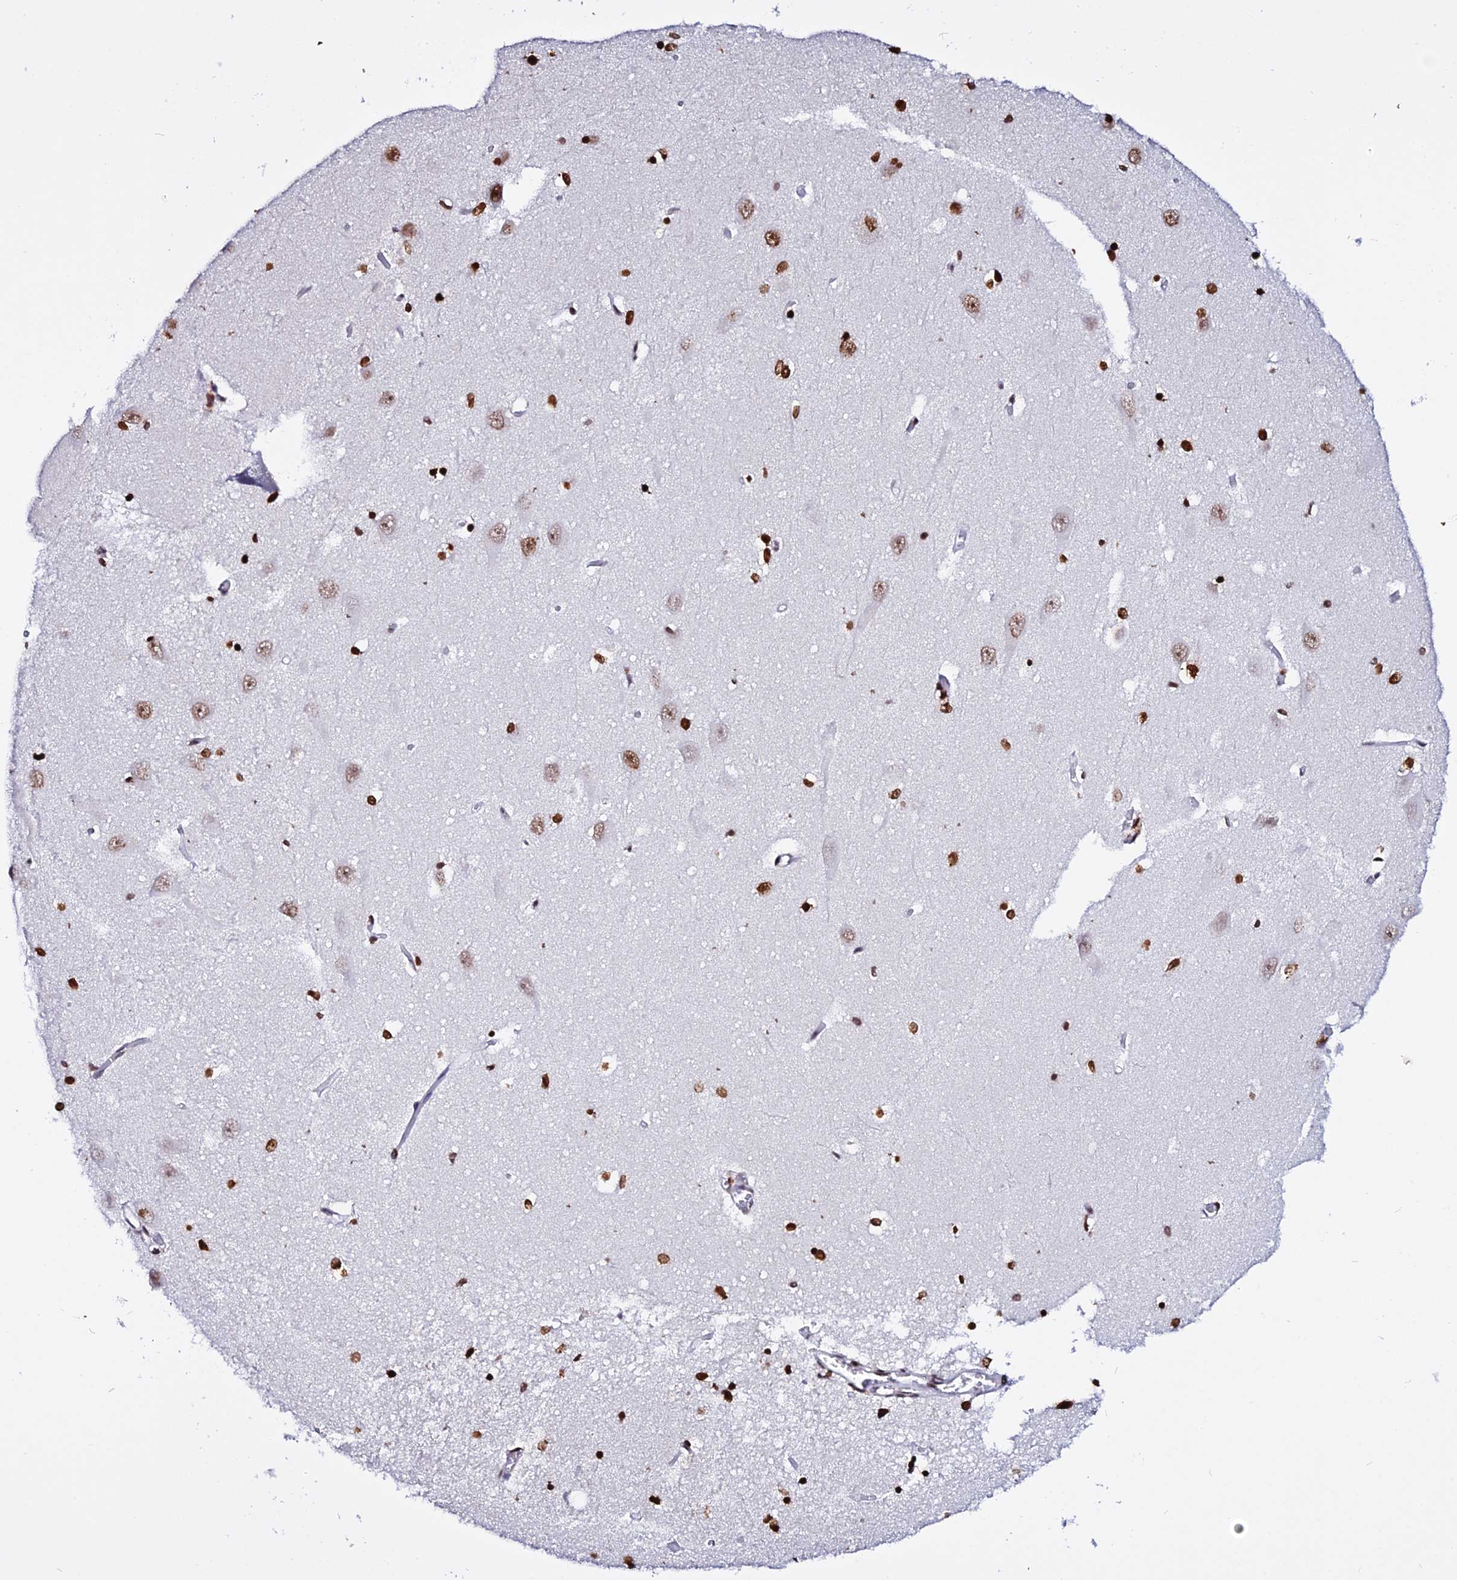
{"staining": {"intensity": "strong", "quantity": ">75%", "location": "nuclear"}, "tissue": "hippocampus", "cell_type": "Glial cells", "image_type": "normal", "snomed": [{"axis": "morphology", "description": "Normal tissue, NOS"}, {"axis": "topography", "description": "Hippocampus"}], "caption": "IHC photomicrograph of benign hippocampus stained for a protein (brown), which demonstrates high levels of strong nuclear expression in about >75% of glial cells.", "gene": "ENSG00000282988", "patient": {"sex": "male", "age": 70}}